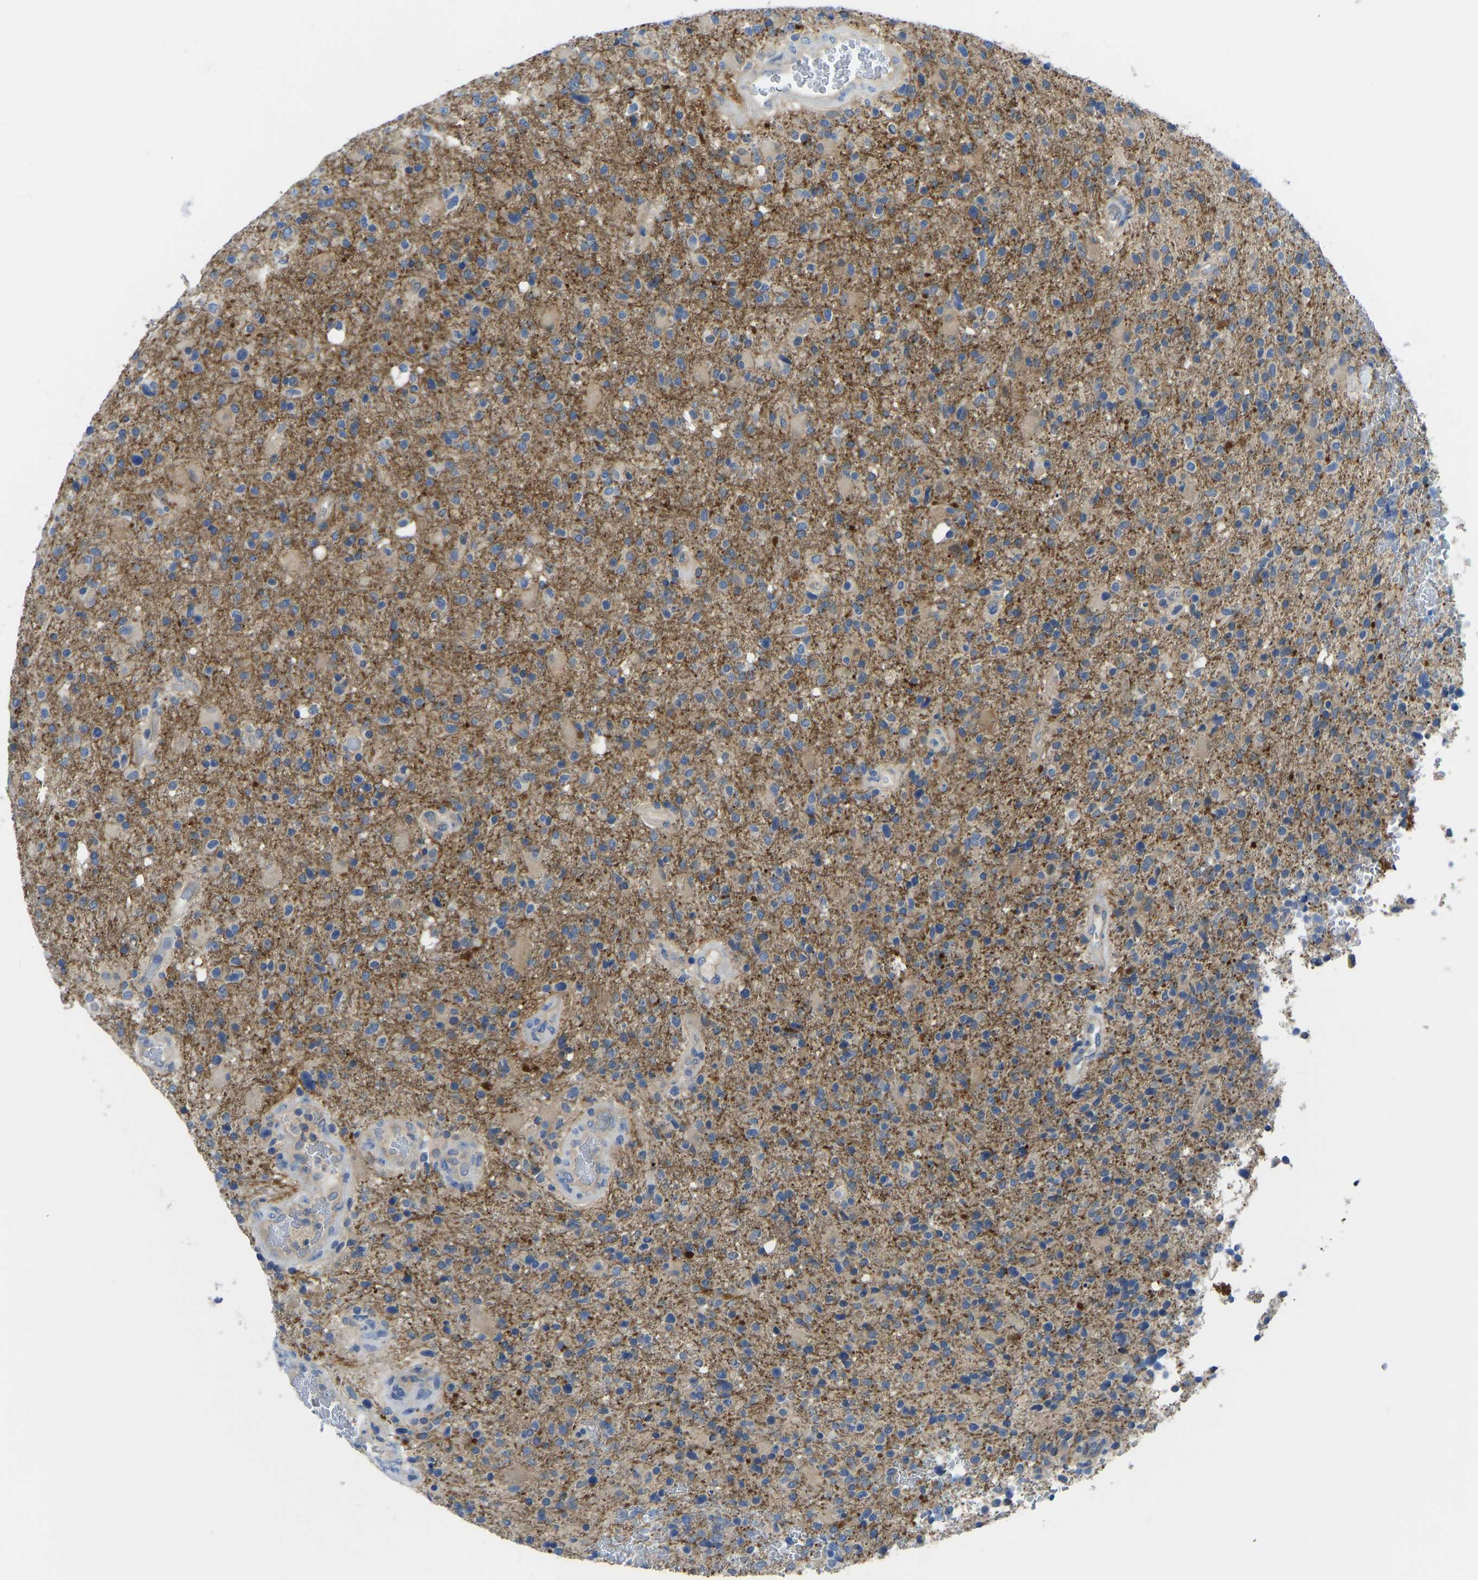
{"staining": {"intensity": "weak", "quantity": "<25%", "location": "cytoplasmic/membranous"}, "tissue": "glioma", "cell_type": "Tumor cells", "image_type": "cancer", "snomed": [{"axis": "morphology", "description": "Glioma, malignant, High grade"}, {"axis": "topography", "description": "Brain"}], "caption": "Histopathology image shows no protein positivity in tumor cells of glioma tissue. The staining was performed using DAB to visualize the protein expression in brown, while the nuclei were stained in blue with hematoxylin (Magnification: 20x).", "gene": "PPP3CA", "patient": {"sex": "male", "age": 72}}